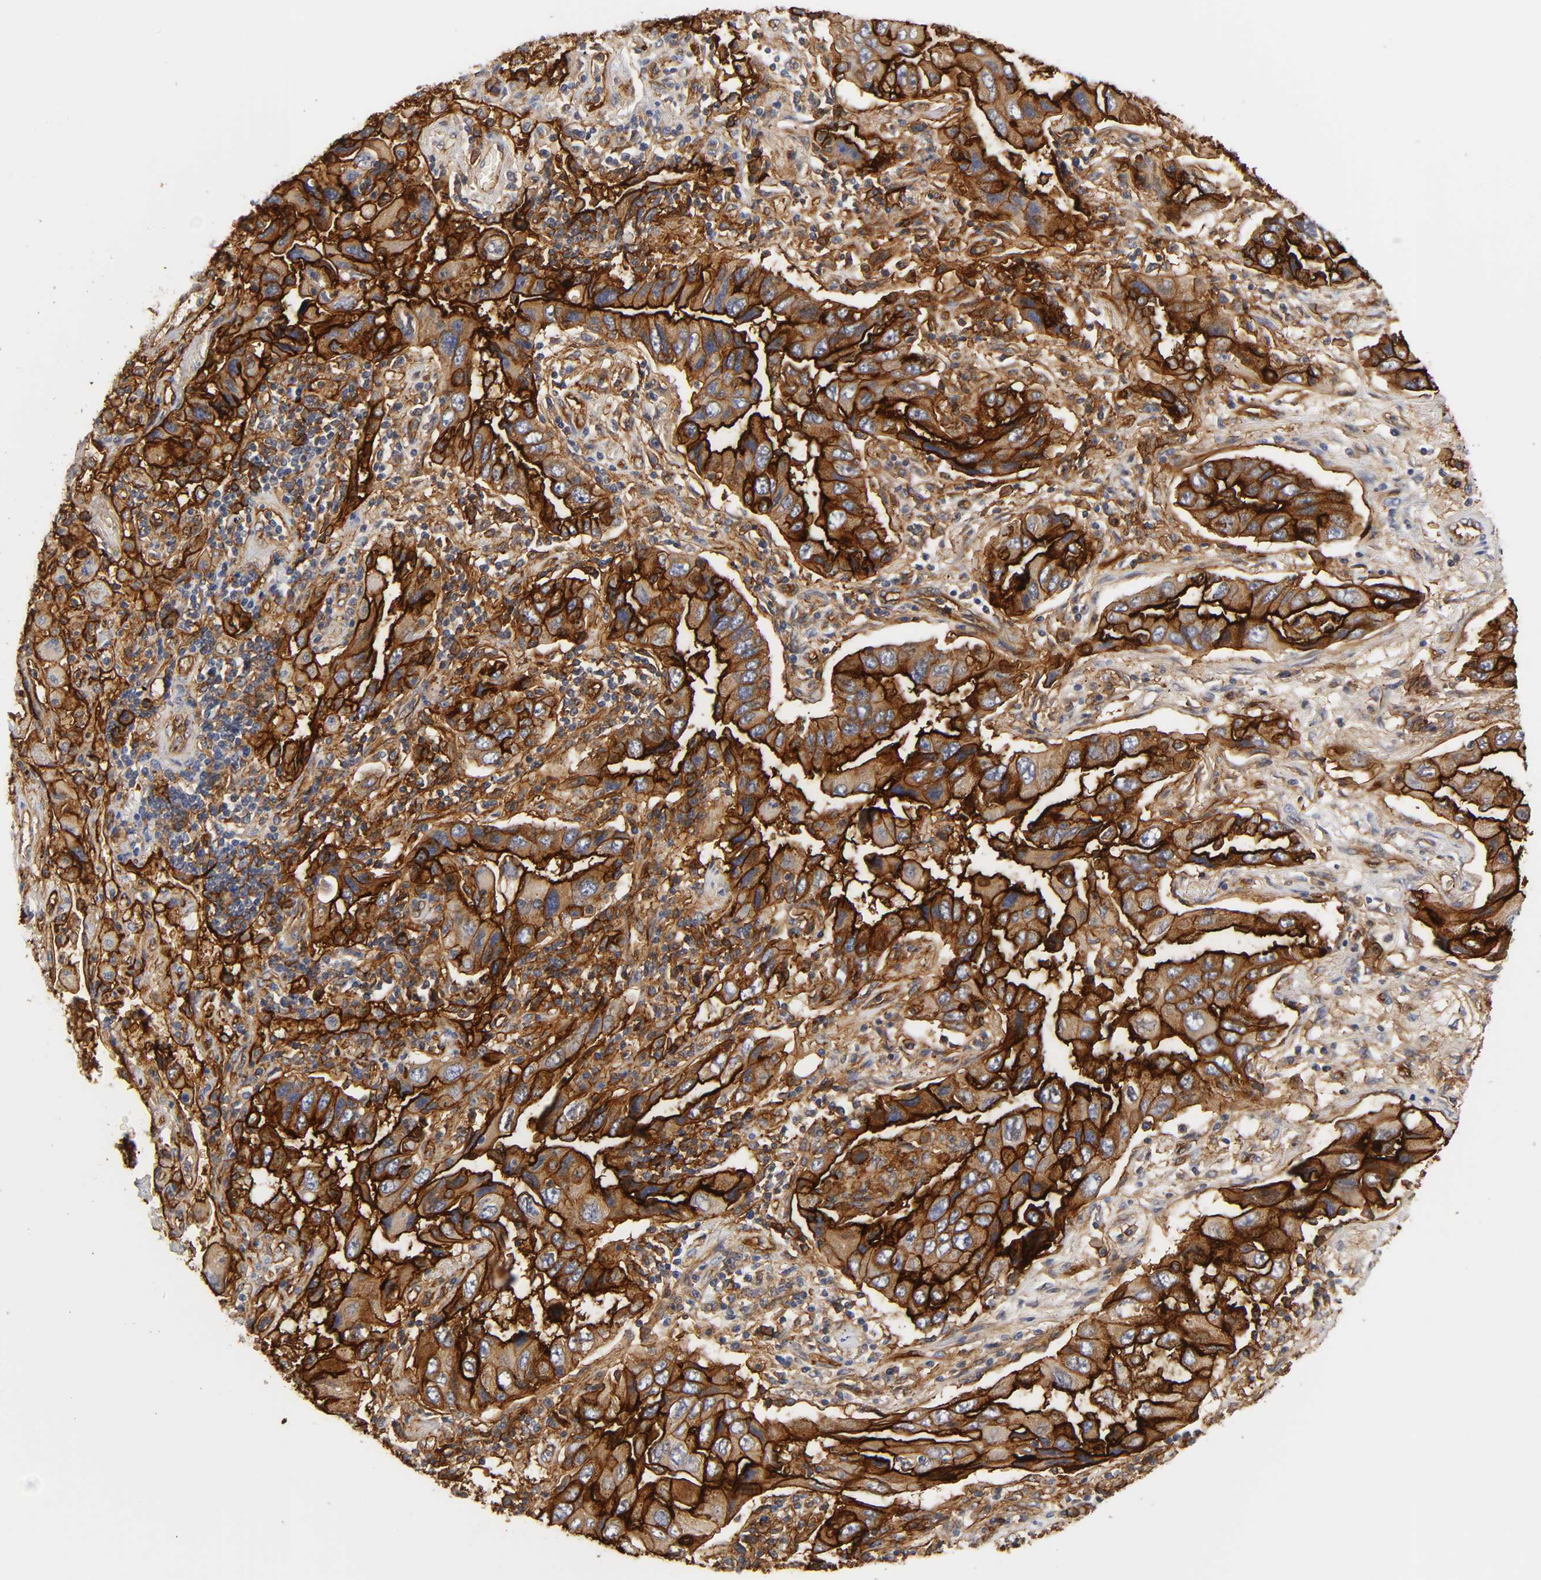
{"staining": {"intensity": "strong", "quantity": ">75%", "location": "cytoplasmic/membranous"}, "tissue": "lung cancer", "cell_type": "Tumor cells", "image_type": "cancer", "snomed": [{"axis": "morphology", "description": "Adenocarcinoma, NOS"}, {"axis": "topography", "description": "Lung"}], "caption": "Immunohistochemical staining of human lung cancer exhibits strong cytoplasmic/membranous protein positivity in about >75% of tumor cells. The staining was performed using DAB to visualize the protein expression in brown, while the nuclei were stained in blue with hematoxylin (Magnification: 20x).", "gene": "ICAM1", "patient": {"sex": "female", "age": 65}}